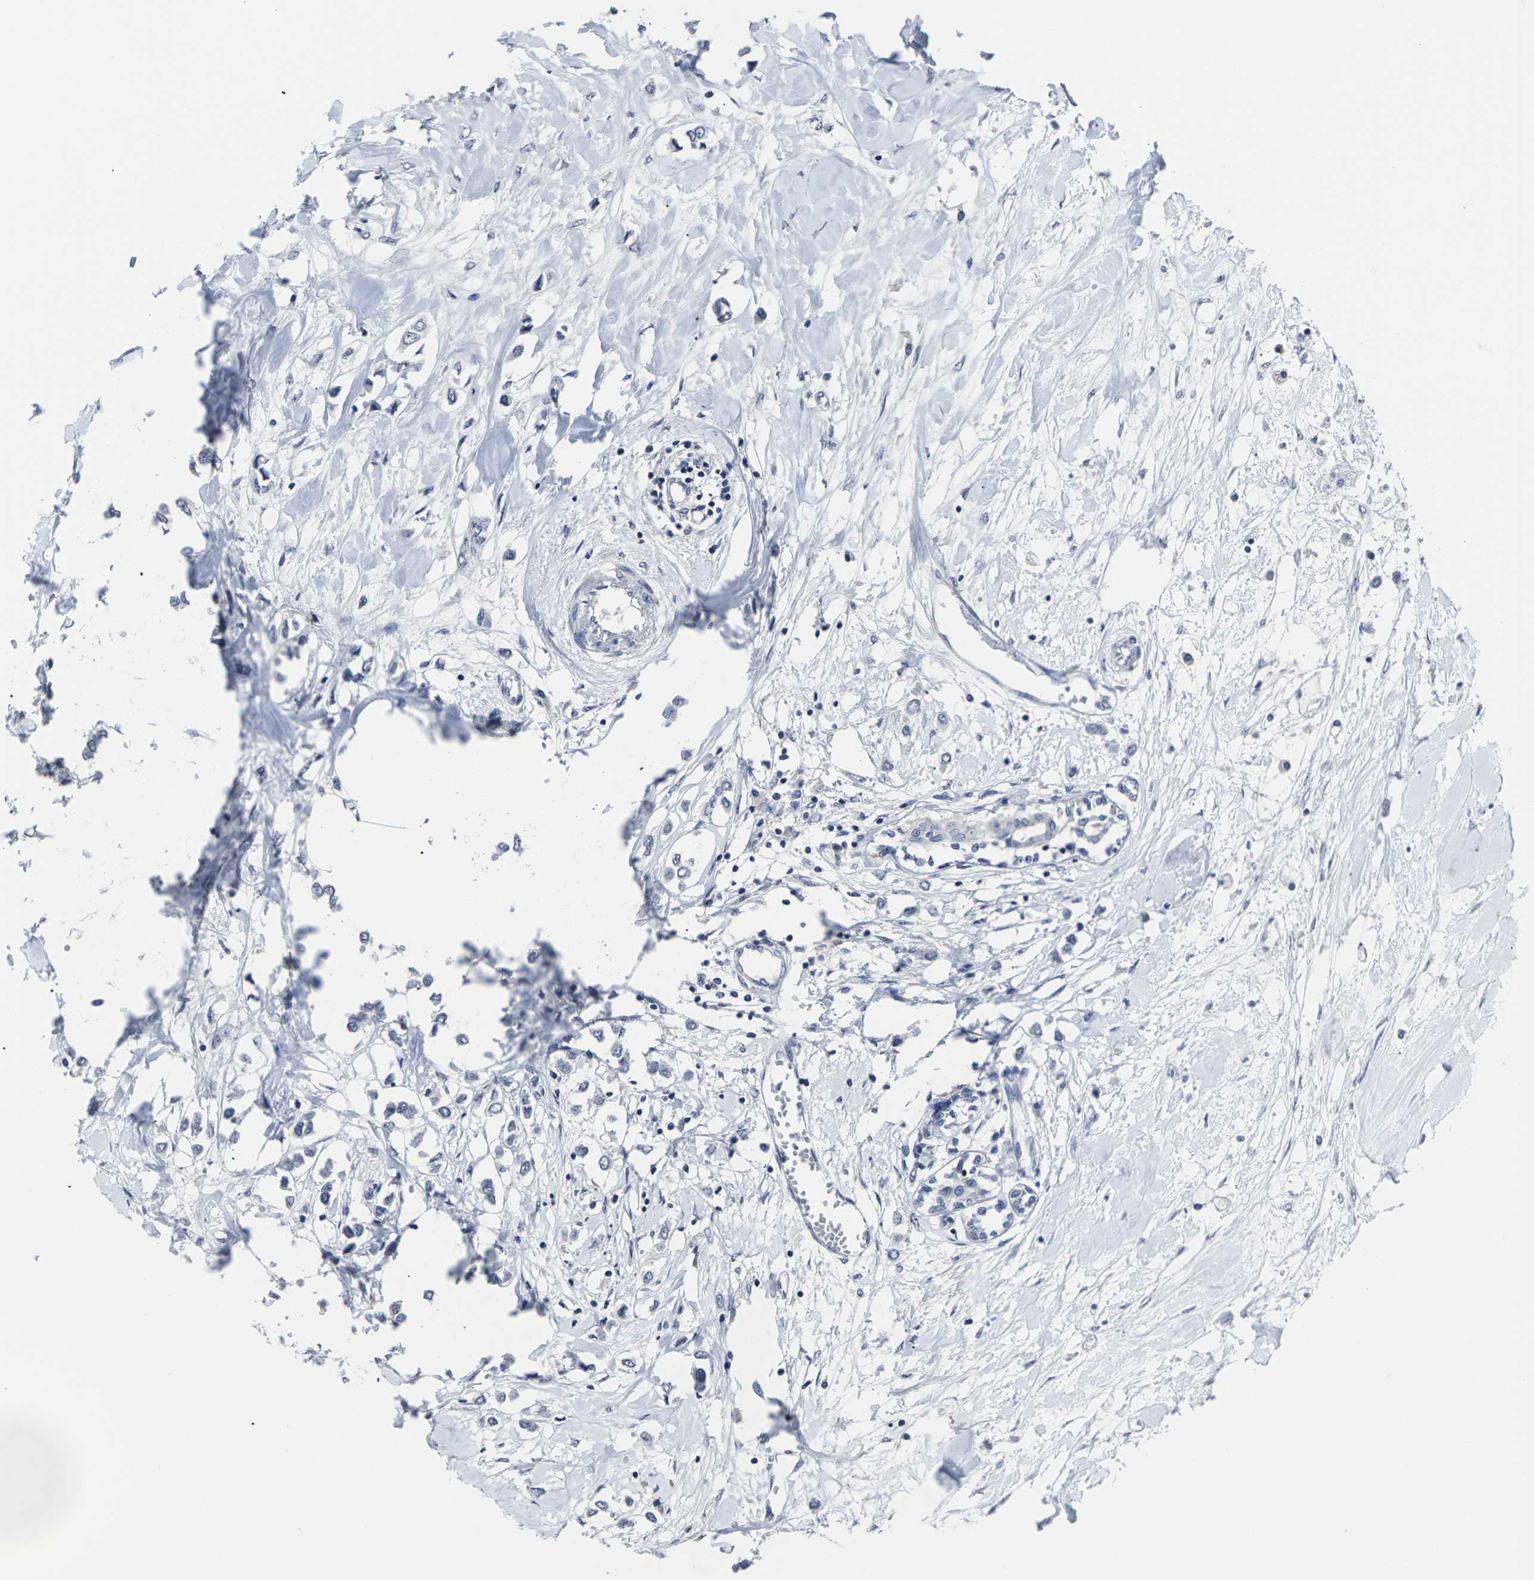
{"staining": {"intensity": "negative", "quantity": "none", "location": "none"}, "tissue": "breast cancer", "cell_type": "Tumor cells", "image_type": "cancer", "snomed": [{"axis": "morphology", "description": "Lobular carcinoma"}, {"axis": "topography", "description": "Breast"}], "caption": "This photomicrograph is of breast cancer stained with immunohistochemistry (IHC) to label a protein in brown with the nuclei are counter-stained blue. There is no expression in tumor cells. The staining was performed using DAB (3,3'-diaminobenzidine) to visualize the protein expression in brown, while the nuclei were stained in blue with hematoxylin (Magnification: 20x).", "gene": "MSANTD4", "patient": {"sex": "female", "age": 51}}